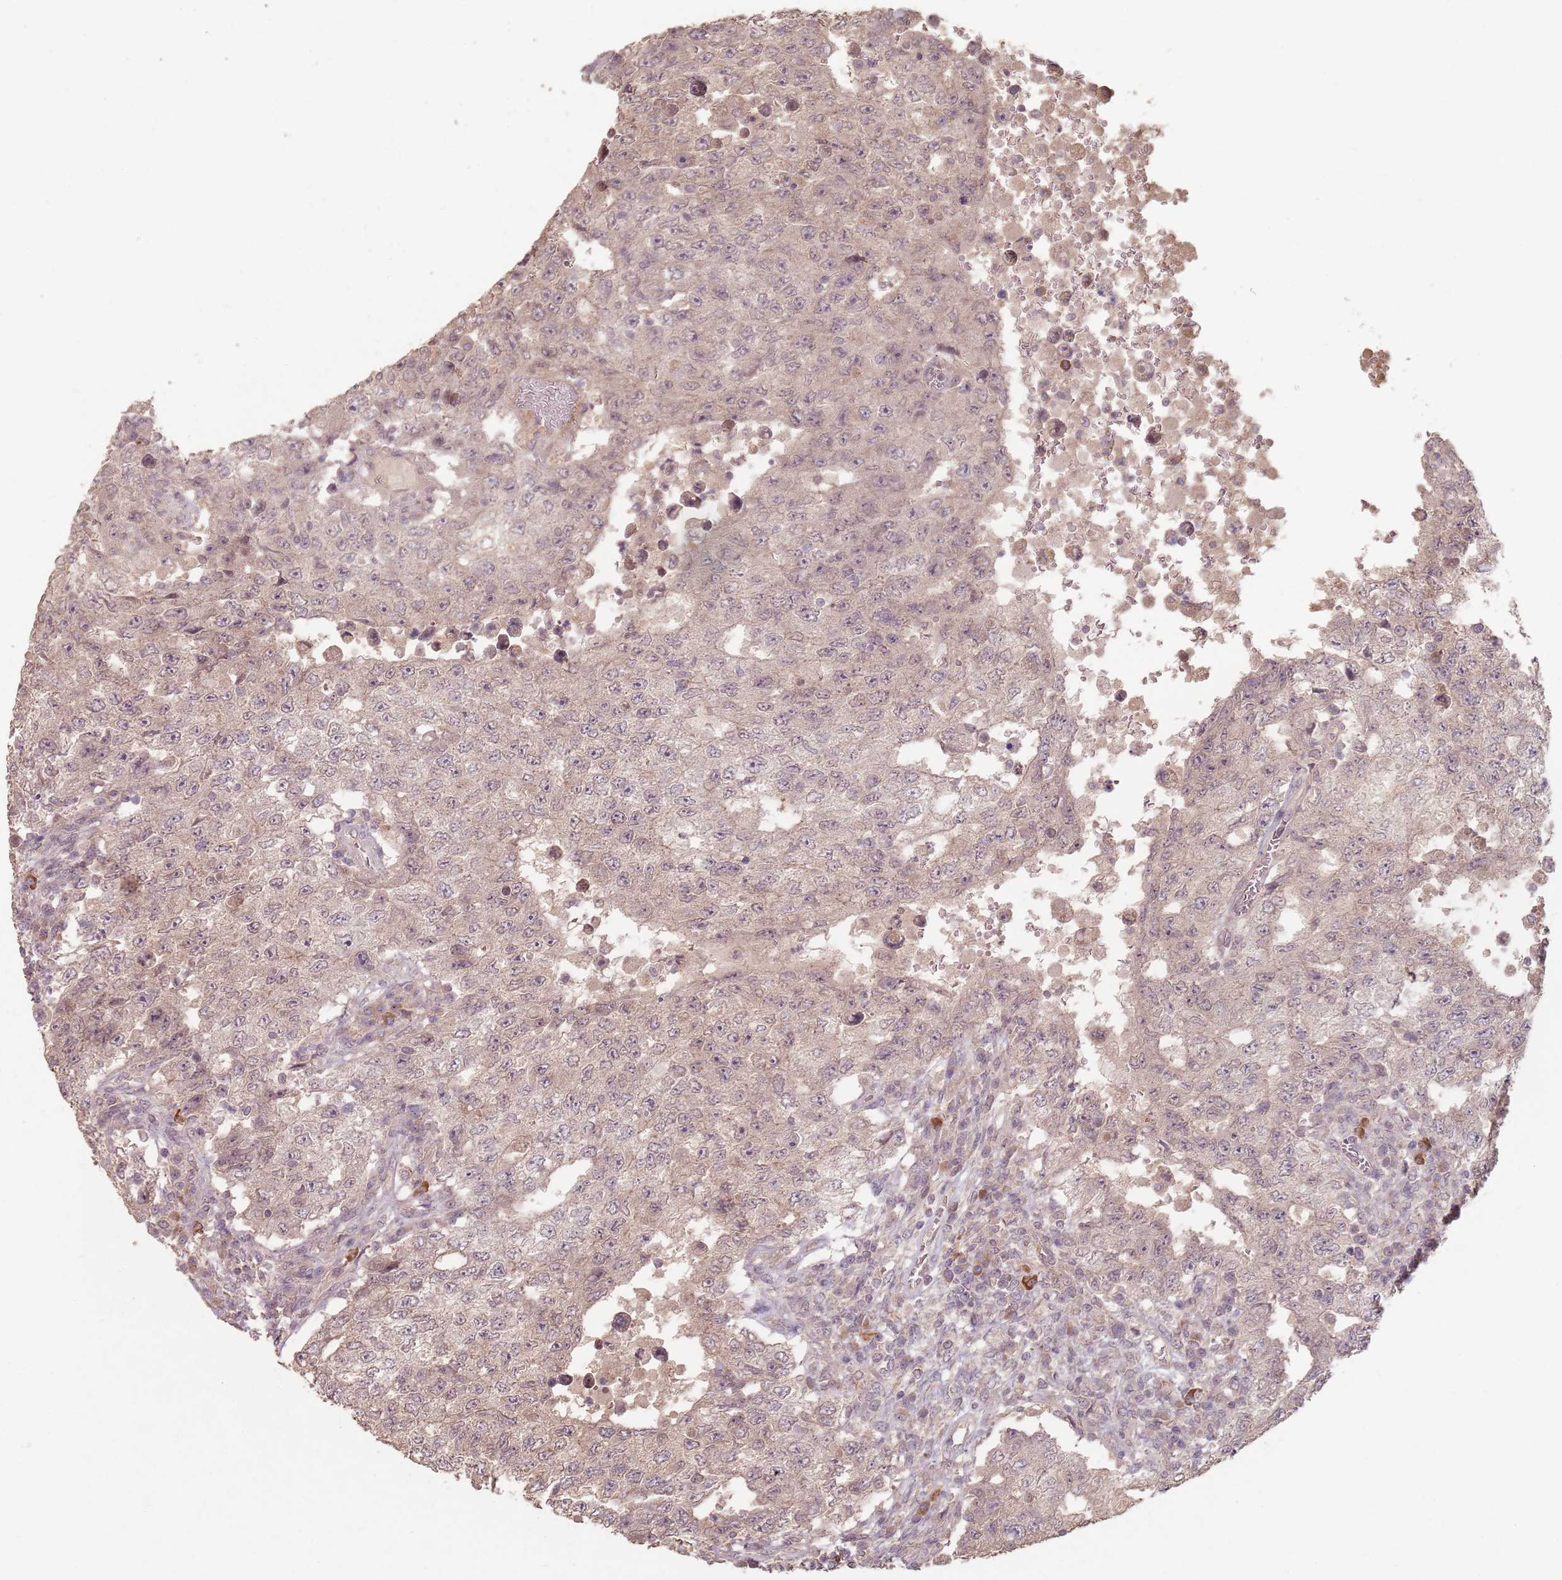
{"staining": {"intensity": "weak", "quantity": "<25%", "location": "cytoplasmic/membranous"}, "tissue": "testis cancer", "cell_type": "Tumor cells", "image_type": "cancer", "snomed": [{"axis": "morphology", "description": "Carcinoma, Embryonal, NOS"}, {"axis": "topography", "description": "Testis"}], "caption": "Immunohistochemical staining of human embryonal carcinoma (testis) shows no significant staining in tumor cells.", "gene": "CCDC168", "patient": {"sex": "male", "age": 26}}